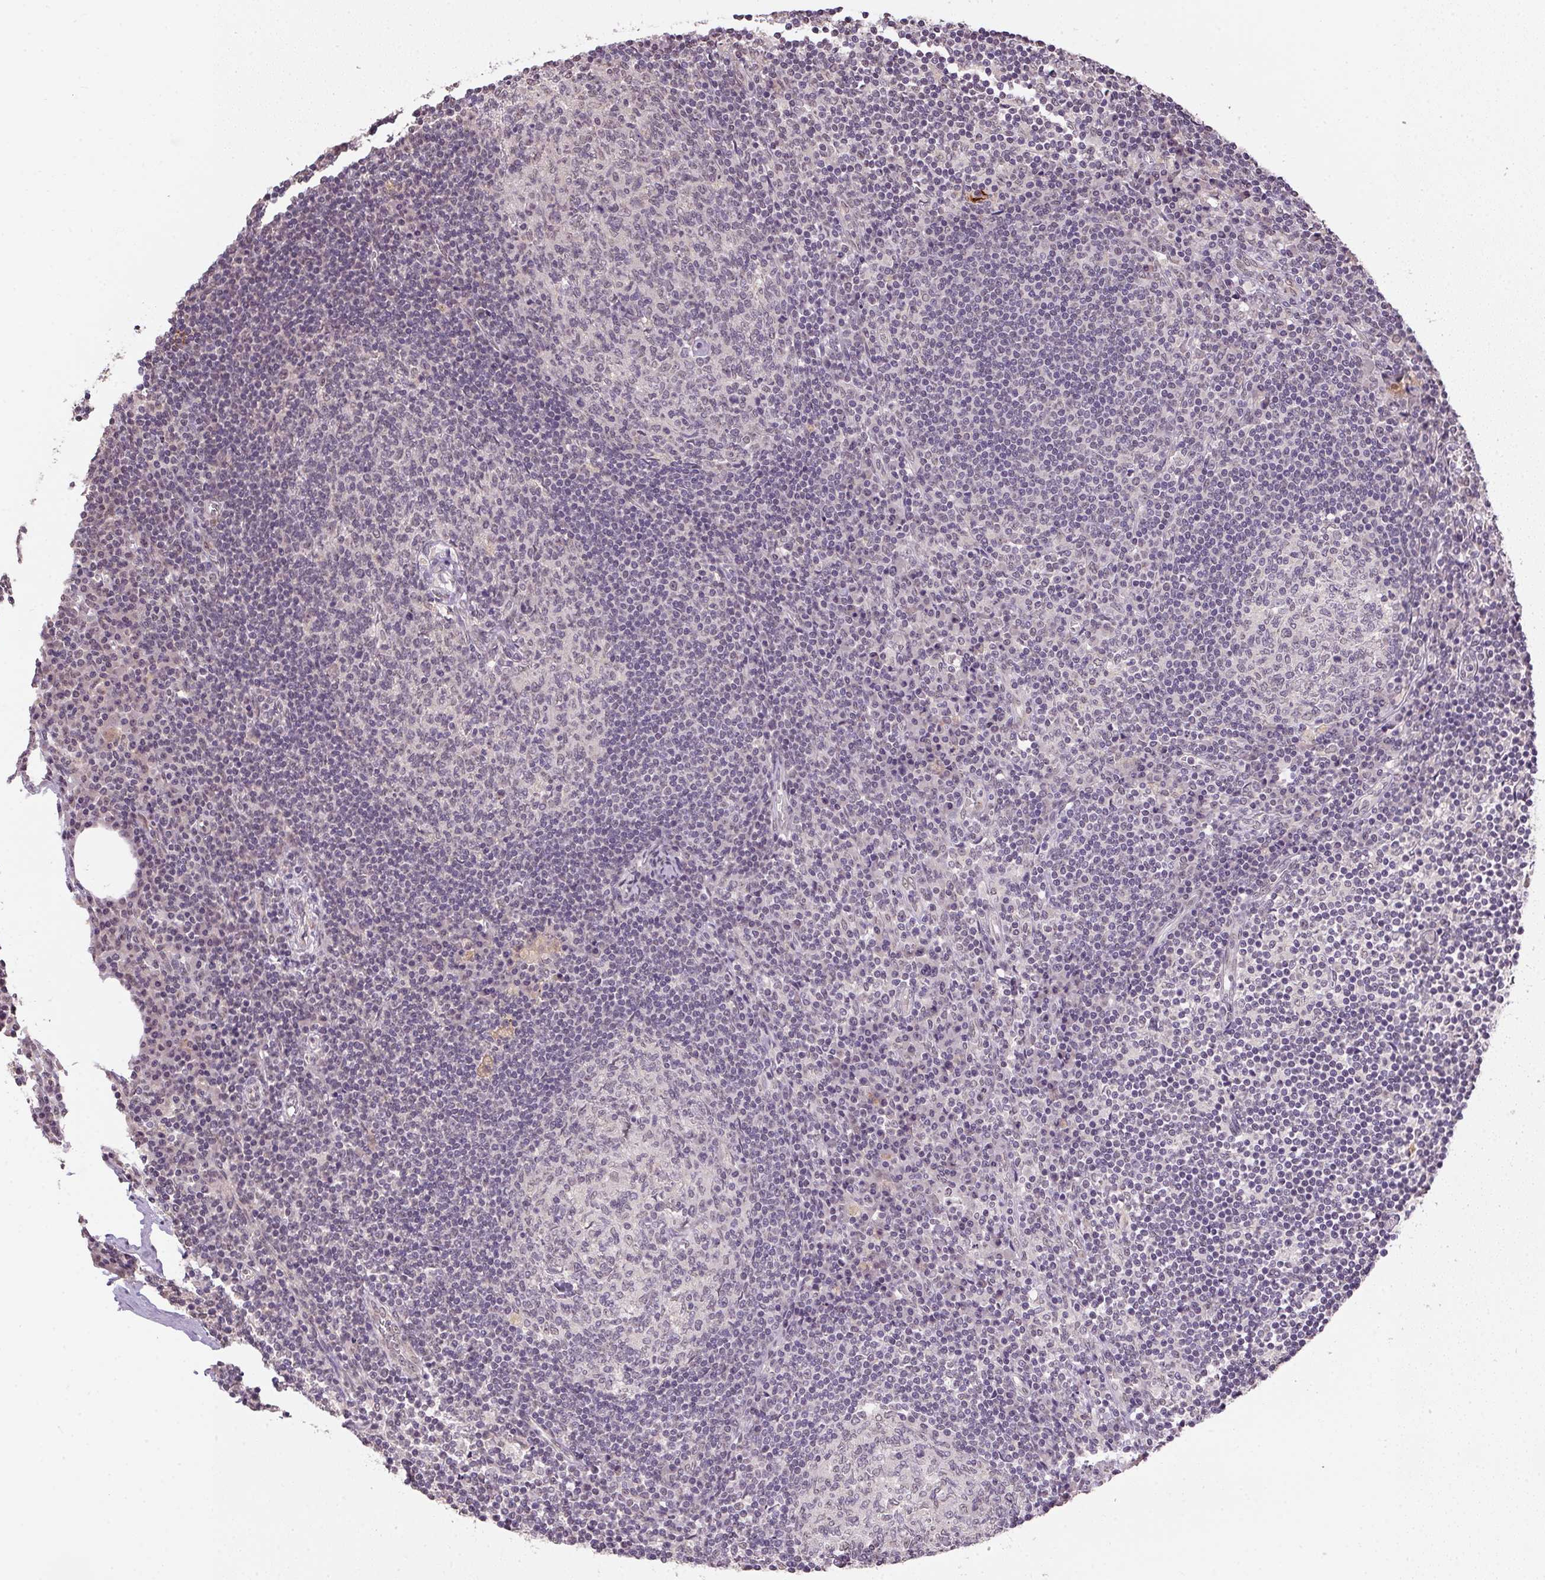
{"staining": {"intensity": "negative", "quantity": "none", "location": "none"}, "tissue": "lymph node", "cell_type": "Germinal center cells", "image_type": "normal", "snomed": [{"axis": "morphology", "description": "Normal tissue, NOS"}, {"axis": "topography", "description": "Lymph node"}], "caption": "Immunohistochemistry of unremarkable human lymph node exhibits no expression in germinal center cells.", "gene": "PPP4R4", "patient": {"sex": "male", "age": 67}}